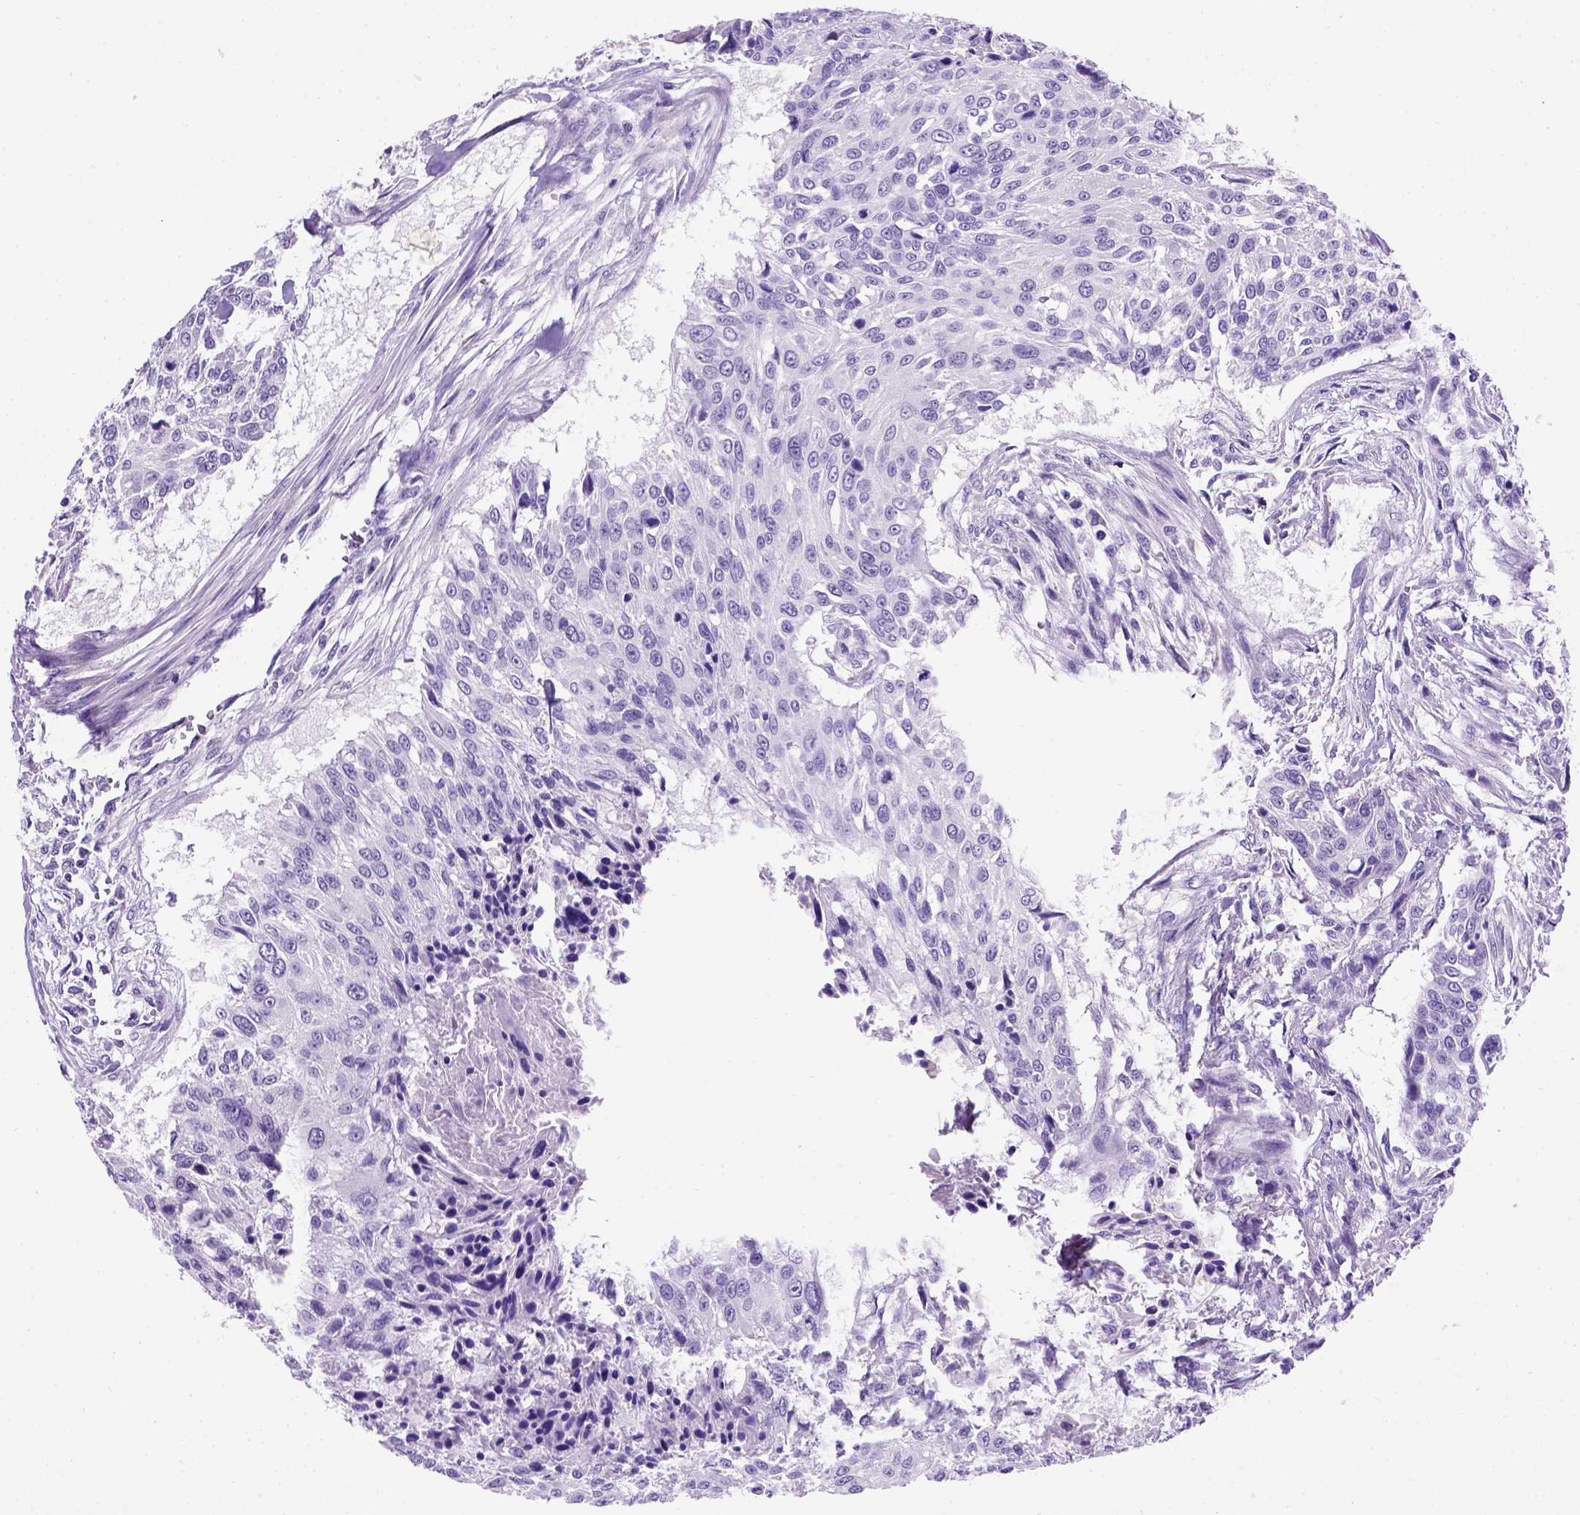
{"staining": {"intensity": "negative", "quantity": "none", "location": "none"}, "tissue": "urothelial cancer", "cell_type": "Tumor cells", "image_type": "cancer", "snomed": [{"axis": "morphology", "description": "Urothelial carcinoma, NOS"}, {"axis": "topography", "description": "Urinary bladder"}], "caption": "IHC of human urothelial cancer reveals no staining in tumor cells.", "gene": "FAM81B", "patient": {"sex": "male", "age": 55}}